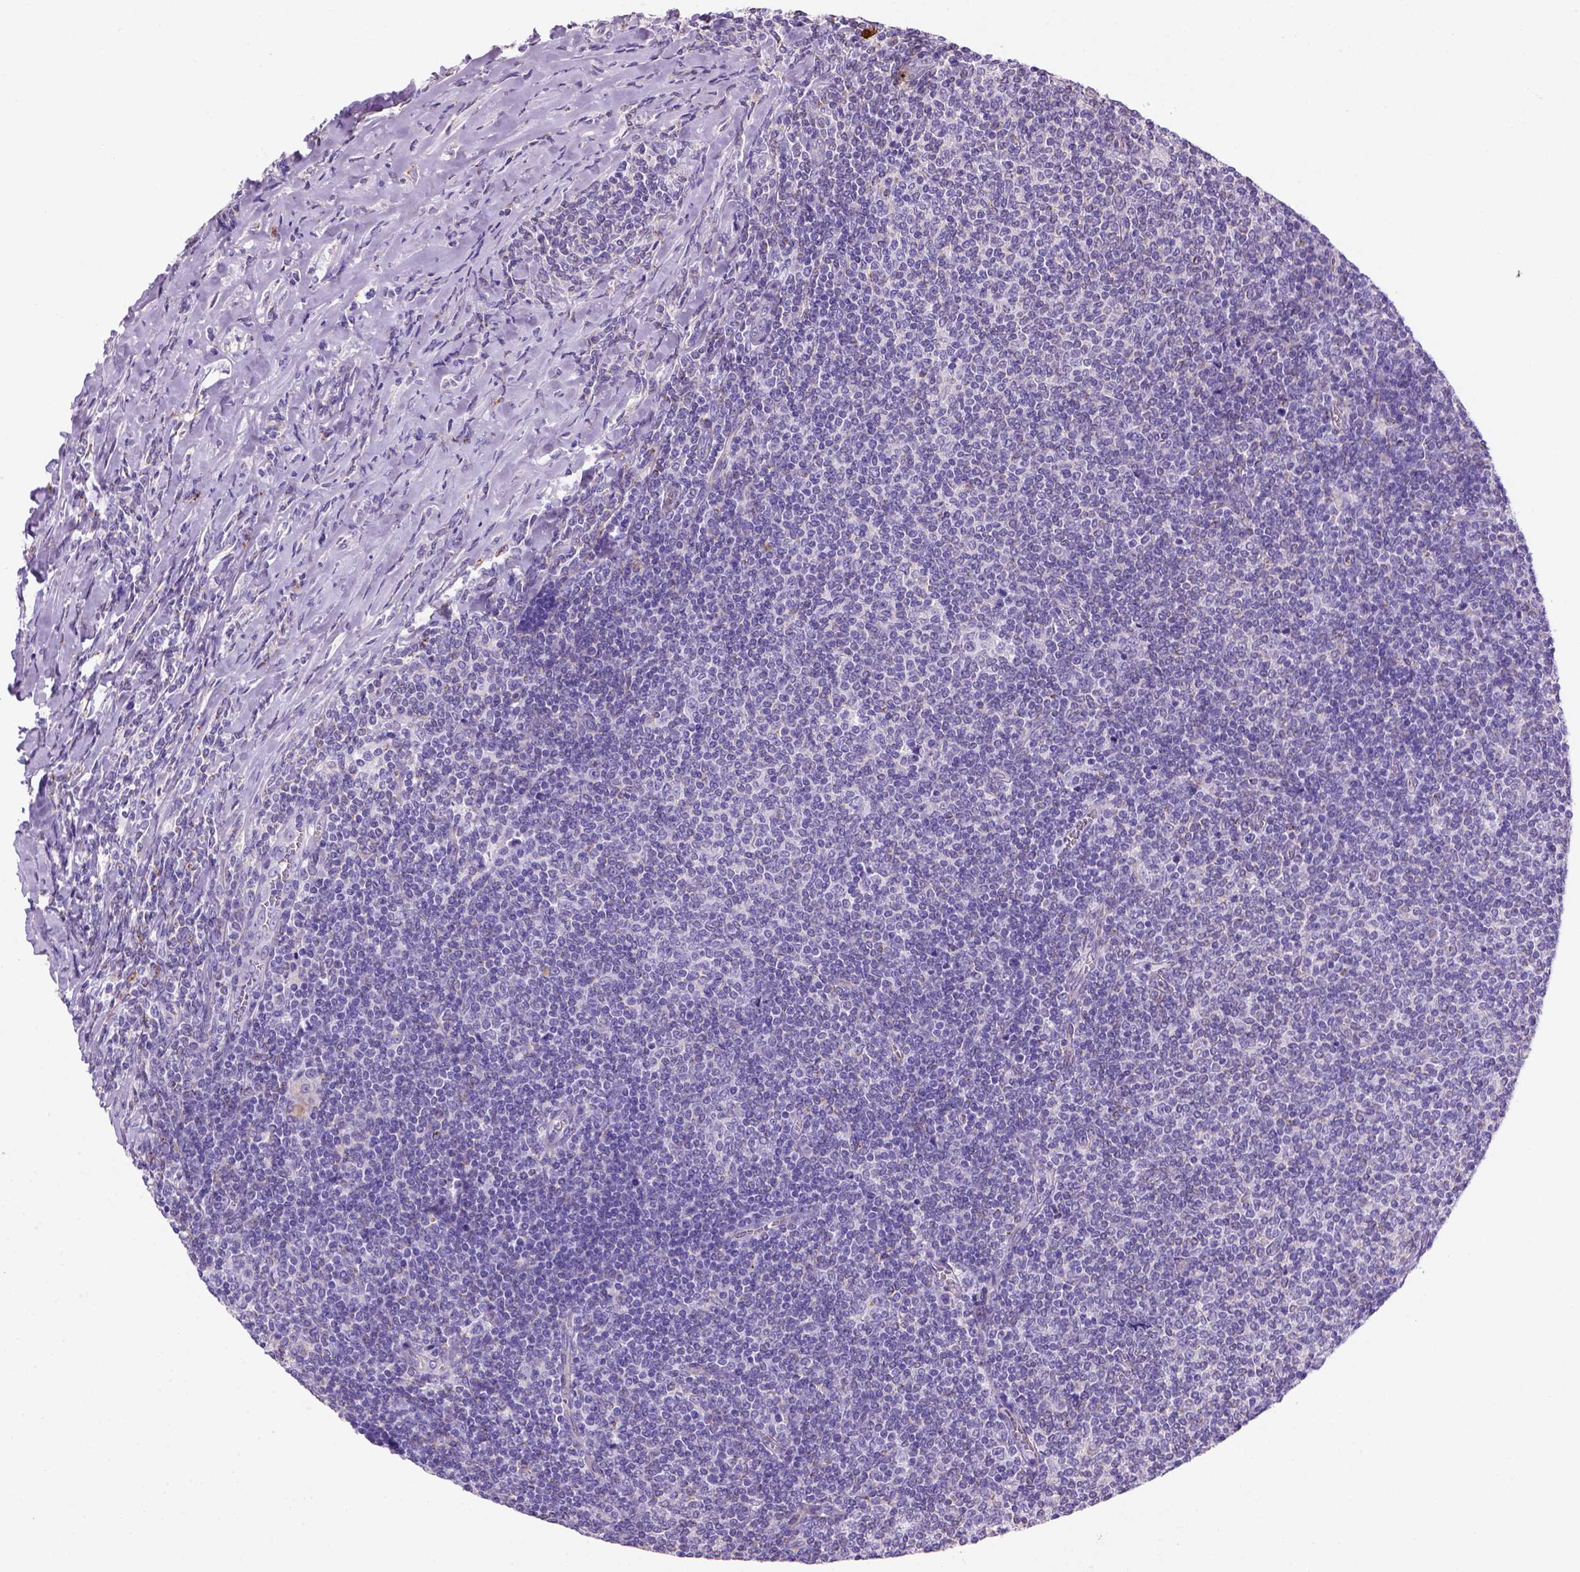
{"staining": {"intensity": "negative", "quantity": "none", "location": "none"}, "tissue": "lymphoma", "cell_type": "Tumor cells", "image_type": "cancer", "snomed": [{"axis": "morphology", "description": "Malignant lymphoma, non-Hodgkin's type, Low grade"}, {"axis": "topography", "description": "Lymph node"}], "caption": "This is an immunohistochemistry micrograph of human malignant lymphoma, non-Hodgkin's type (low-grade). There is no expression in tumor cells.", "gene": "ARHGEF33", "patient": {"sex": "male", "age": 52}}